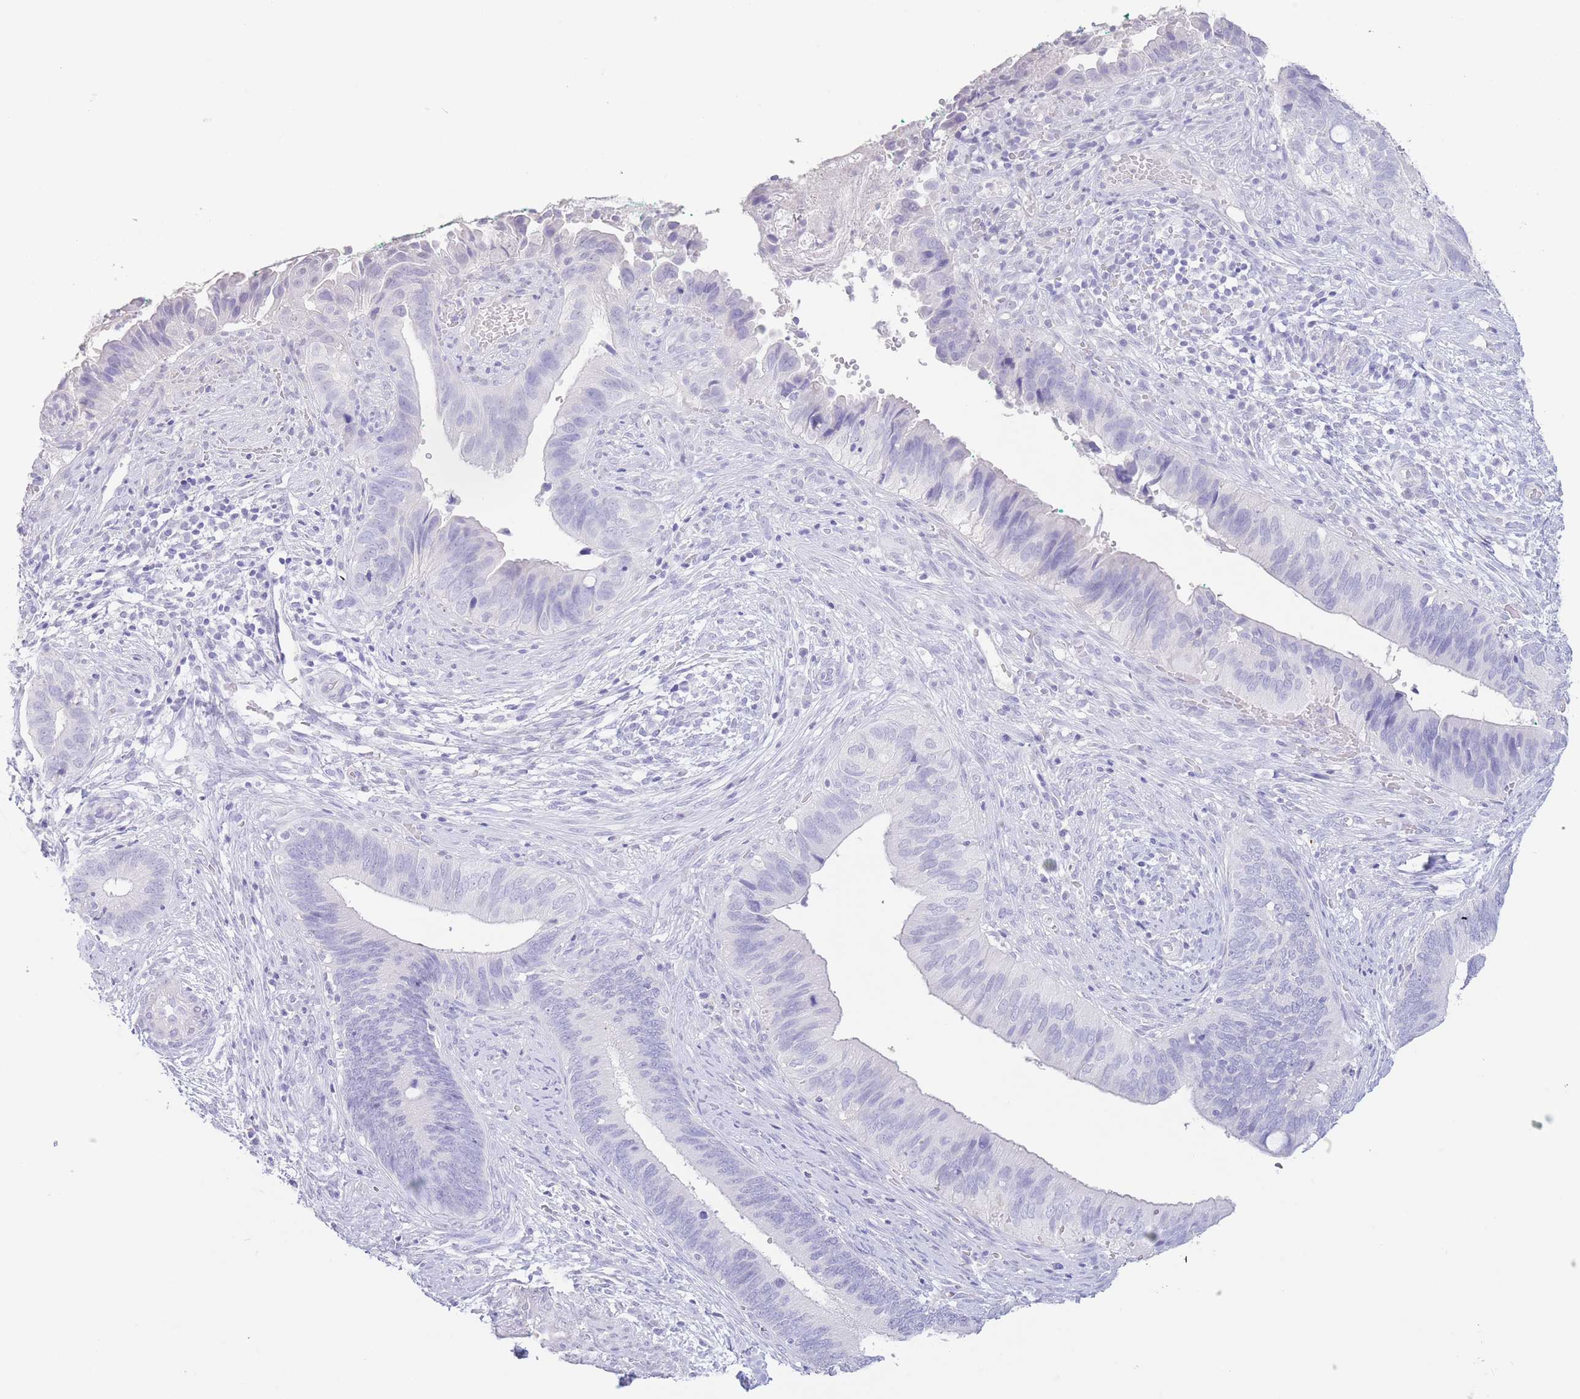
{"staining": {"intensity": "negative", "quantity": "none", "location": "none"}, "tissue": "cervical cancer", "cell_type": "Tumor cells", "image_type": "cancer", "snomed": [{"axis": "morphology", "description": "Adenocarcinoma, NOS"}, {"axis": "topography", "description": "Cervix"}], "caption": "Cervical adenocarcinoma stained for a protein using immunohistochemistry (IHC) exhibits no staining tumor cells.", "gene": "PKLR", "patient": {"sex": "female", "age": 42}}